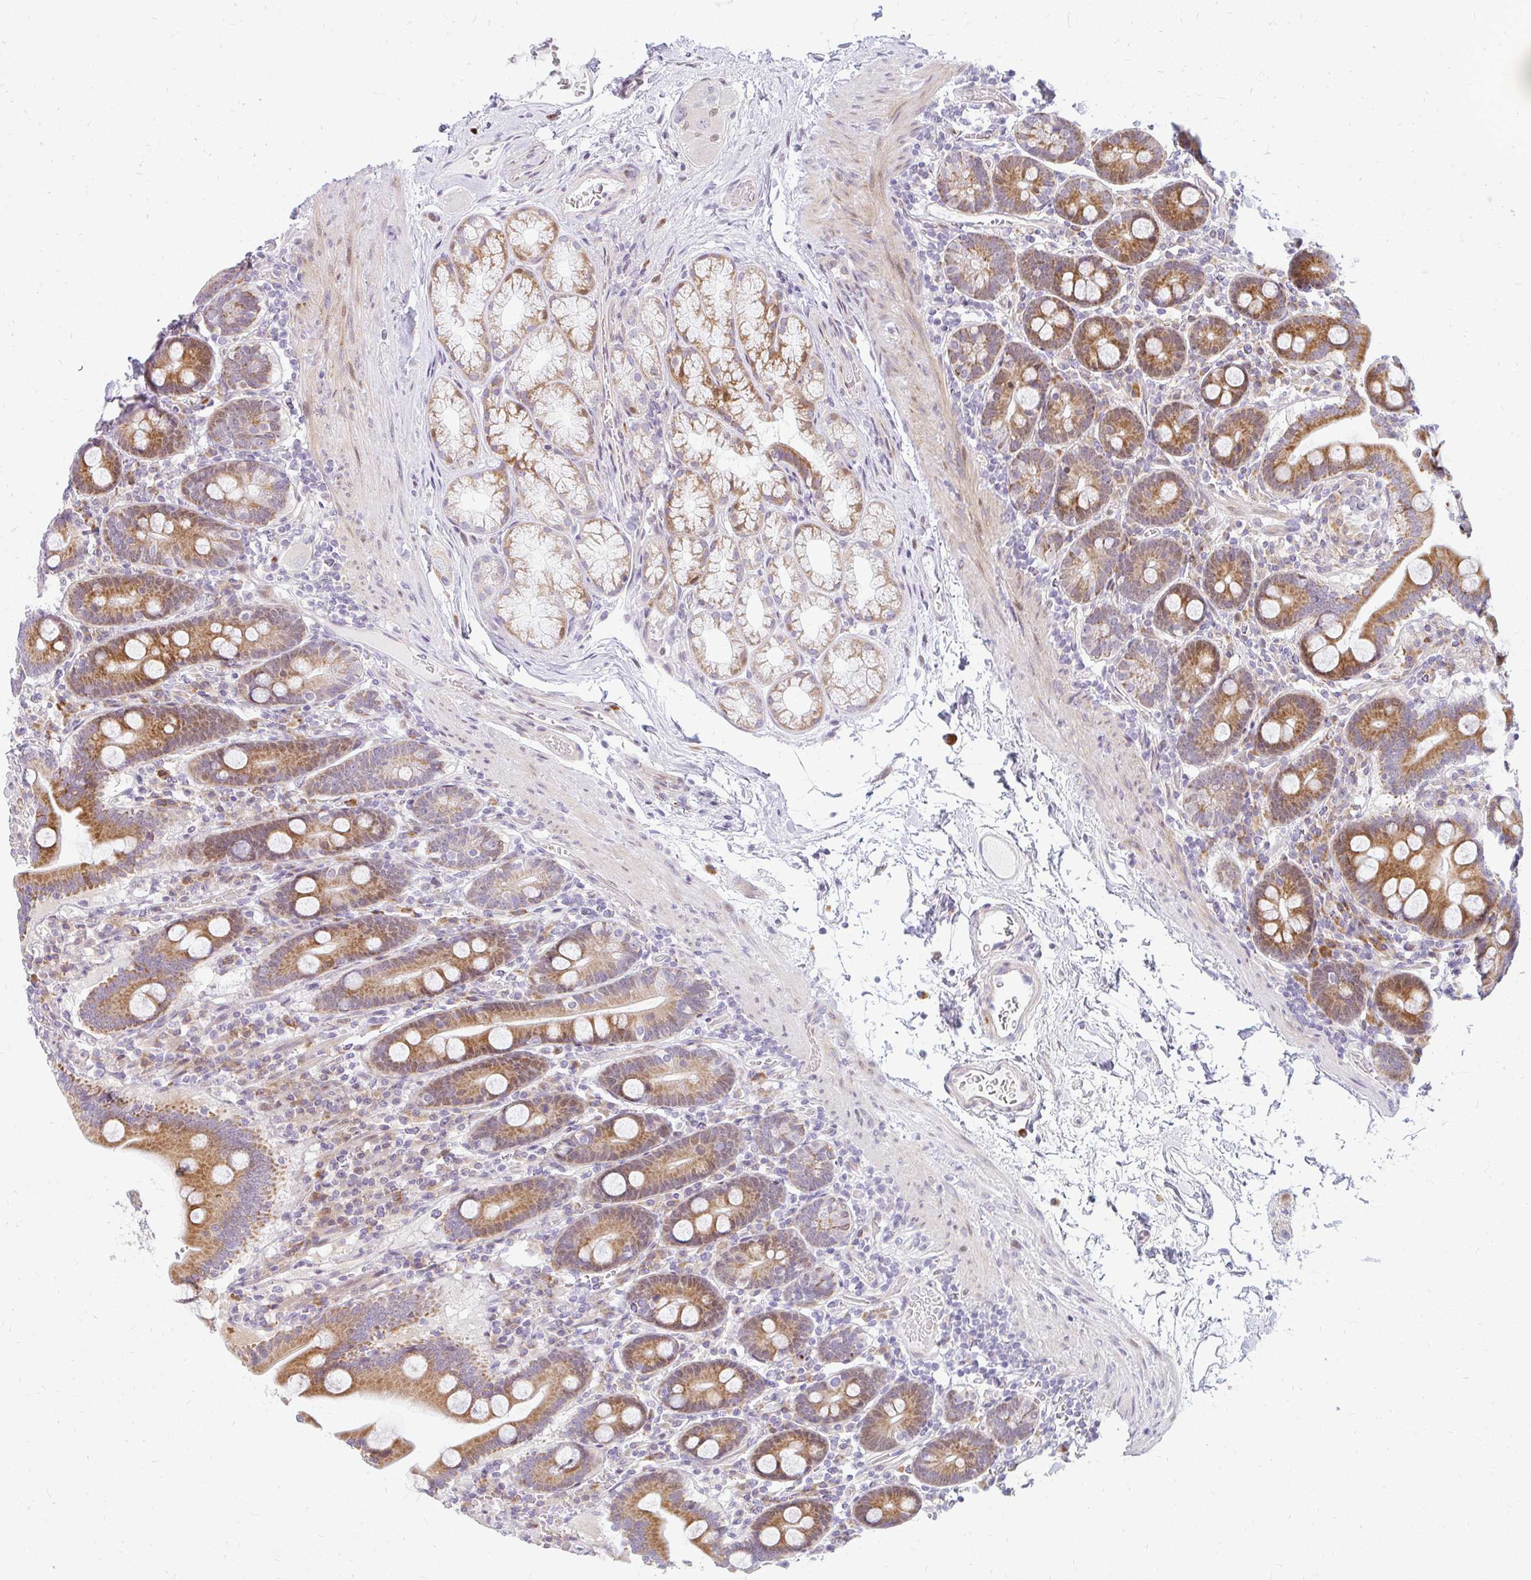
{"staining": {"intensity": "strong", "quantity": ">75%", "location": "cytoplasmic/membranous"}, "tissue": "duodenum", "cell_type": "Glandular cells", "image_type": "normal", "snomed": [{"axis": "morphology", "description": "Normal tissue, NOS"}, {"axis": "topography", "description": "Duodenum"}], "caption": "Immunohistochemical staining of normal duodenum shows >75% levels of strong cytoplasmic/membranous protein expression in approximately >75% of glandular cells. Using DAB (brown) and hematoxylin (blue) stains, captured at high magnification using brightfield microscopy.", "gene": "PLA2G5", "patient": {"sex": "male", "age": 55}}